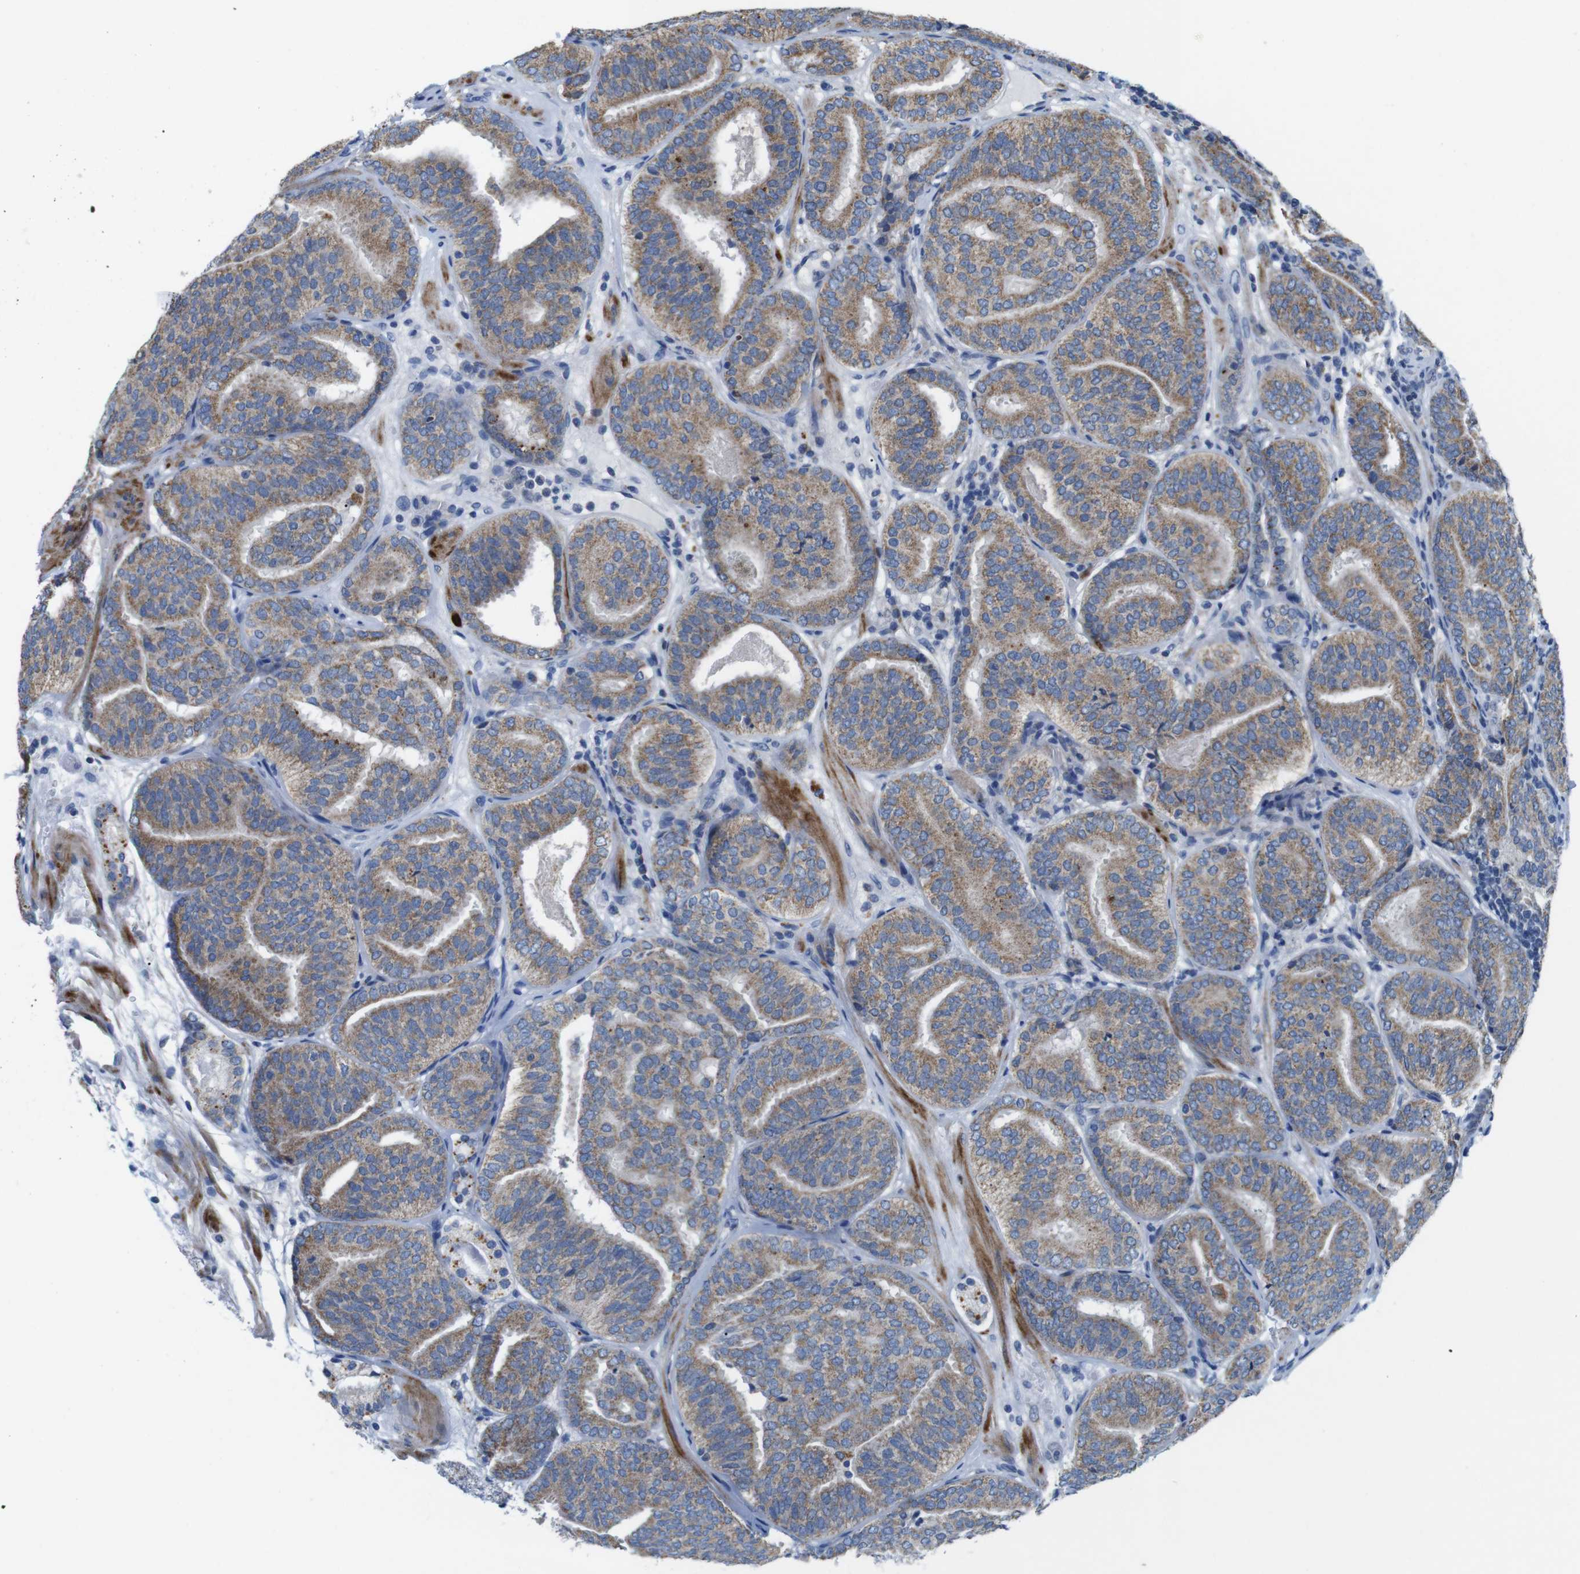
{"staining": {"intensity": "moderate", "quantity": ">75%", "location": "cytoplasmic/membranous"}, "tissue": "prostate cancer", "cell_type": "Tumor cells", "image_type": "cancer", "snomed": [{"axis": "morphology", "description": "Adenocarcinoma, Low grade"}, {"axis": "topography", "description": "Prostate"}], "caption": "Moderate cytoplasmic/membranous protein expression is appreciated in approximately >75% of tumor cells in prostate cancer (low-grade adenocarcinoma).", "gene": "F2RL1", "patient": {"sex": "male", "age": 69}}